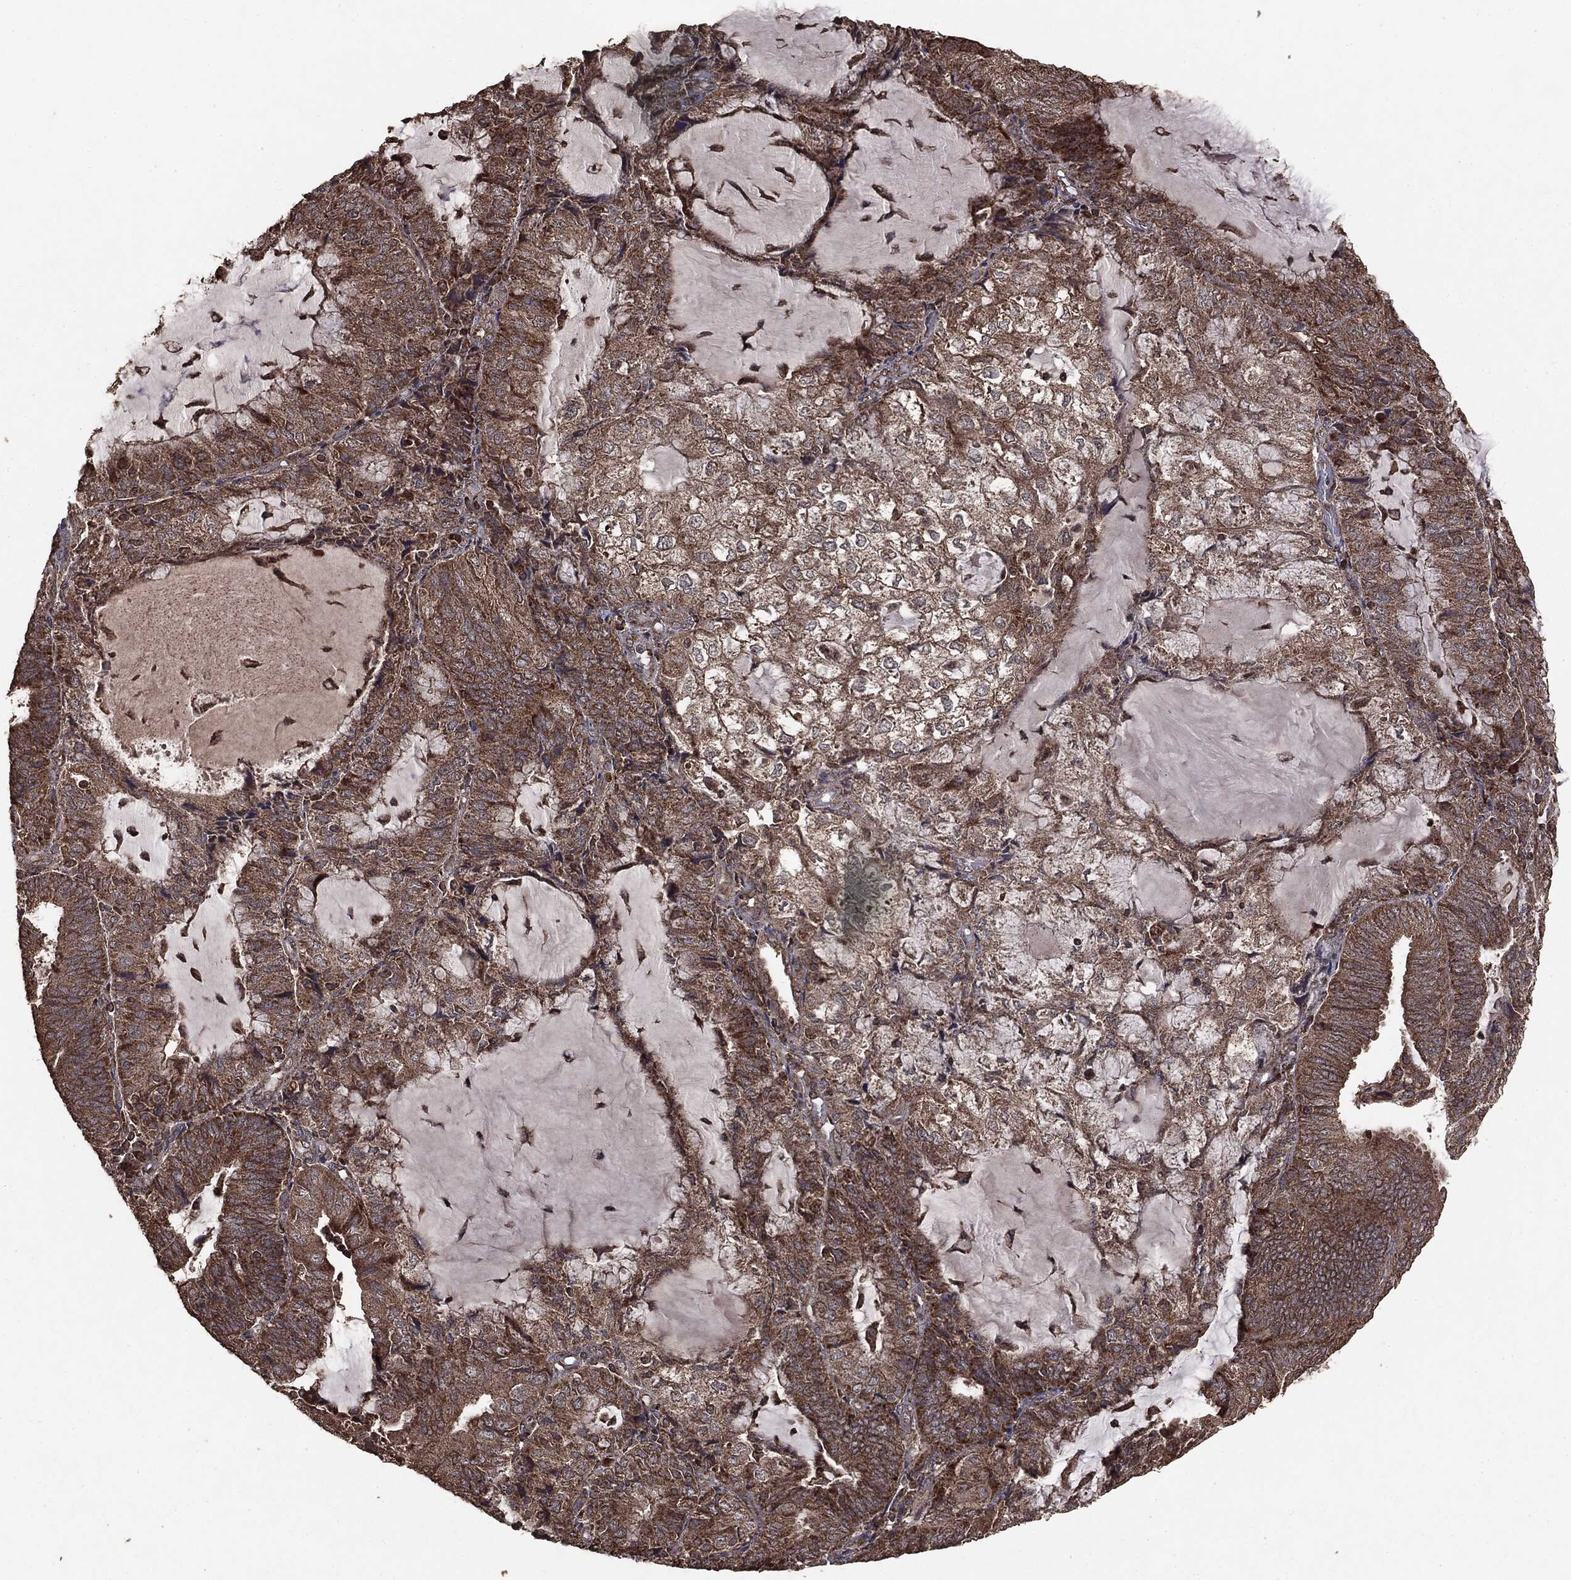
{"staining": {"intensity": "moderate", "quantity": ">75%", "location": "cytoplasmic/membranous"}, "tissue": "endometrial cancer", "cell_type": "Tumor cells", "image_type": "cancer", "snomed": [{"axis": "morphology", "description": "Adenocarcinoma, NOS"}, {"axis": "topography", "description": "Endometrium"}], "caption": "An image of human endometrial cancer (adenocarcinoma) stained for a protein displays moderate cytoplasmic/membranous brown staining in tumor cells.", "gene": "MTOR", "patient": {"sex": "female", "age": 81}}